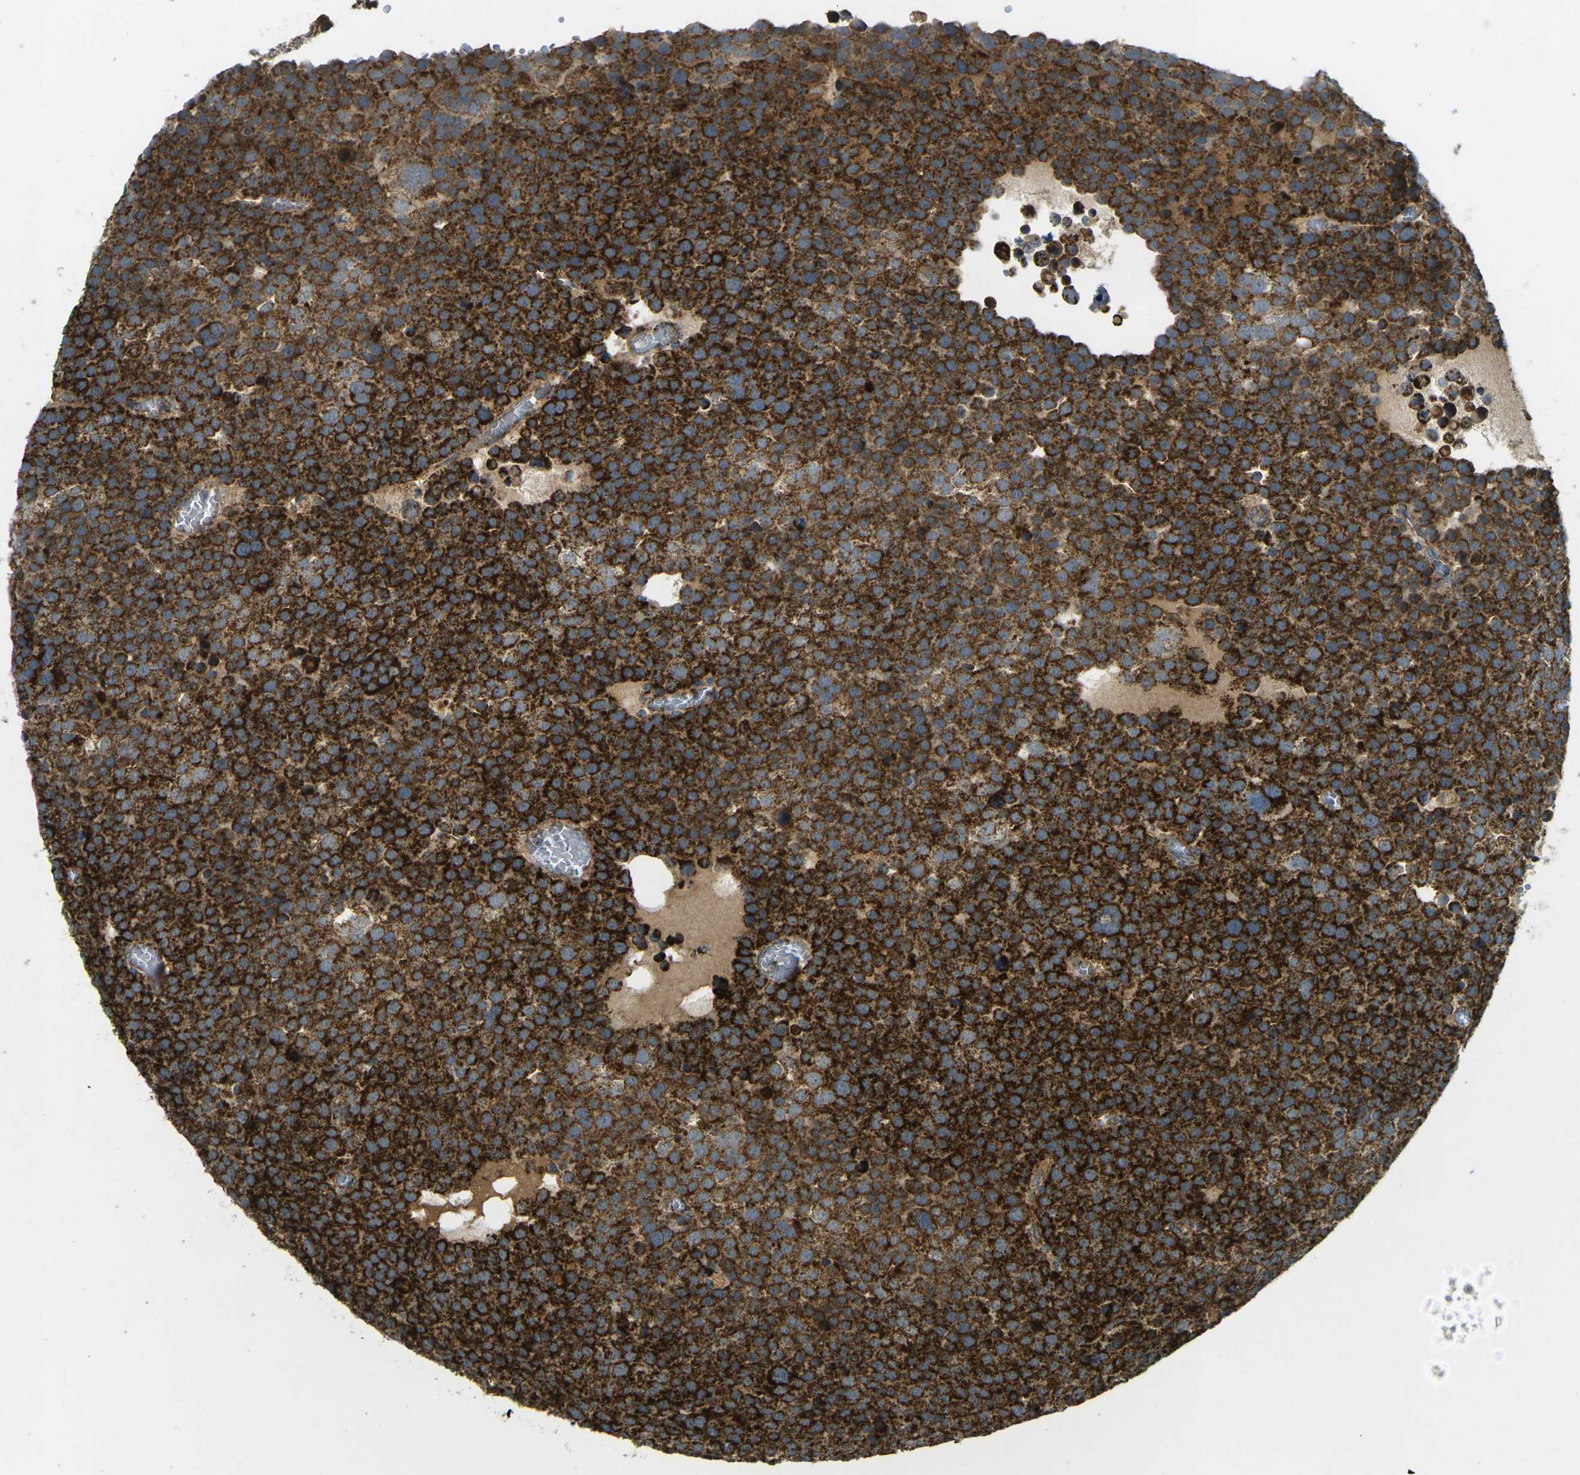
{"staining": {"intensity": "strong", "quantity": ">75%", "location": "cytoplasmic/membranous"}, "tissue": "testis cancer", "cell_type": "Tumor cells", "image_type": "cancer", "snomed": [{"axis": "morphology", "description": "Seminoma, NOS"}, {"axis": "topography", "description": "Testis"}], "caption": "About >75% of tumor cells in human testis cancer (seminoma) exhibit strong cytoplasmic/membranous protein staining as visualized by brown immunohistochemical staining.", "gene": "IGF1R", "patient": {"sex": "male", "age": 71}}